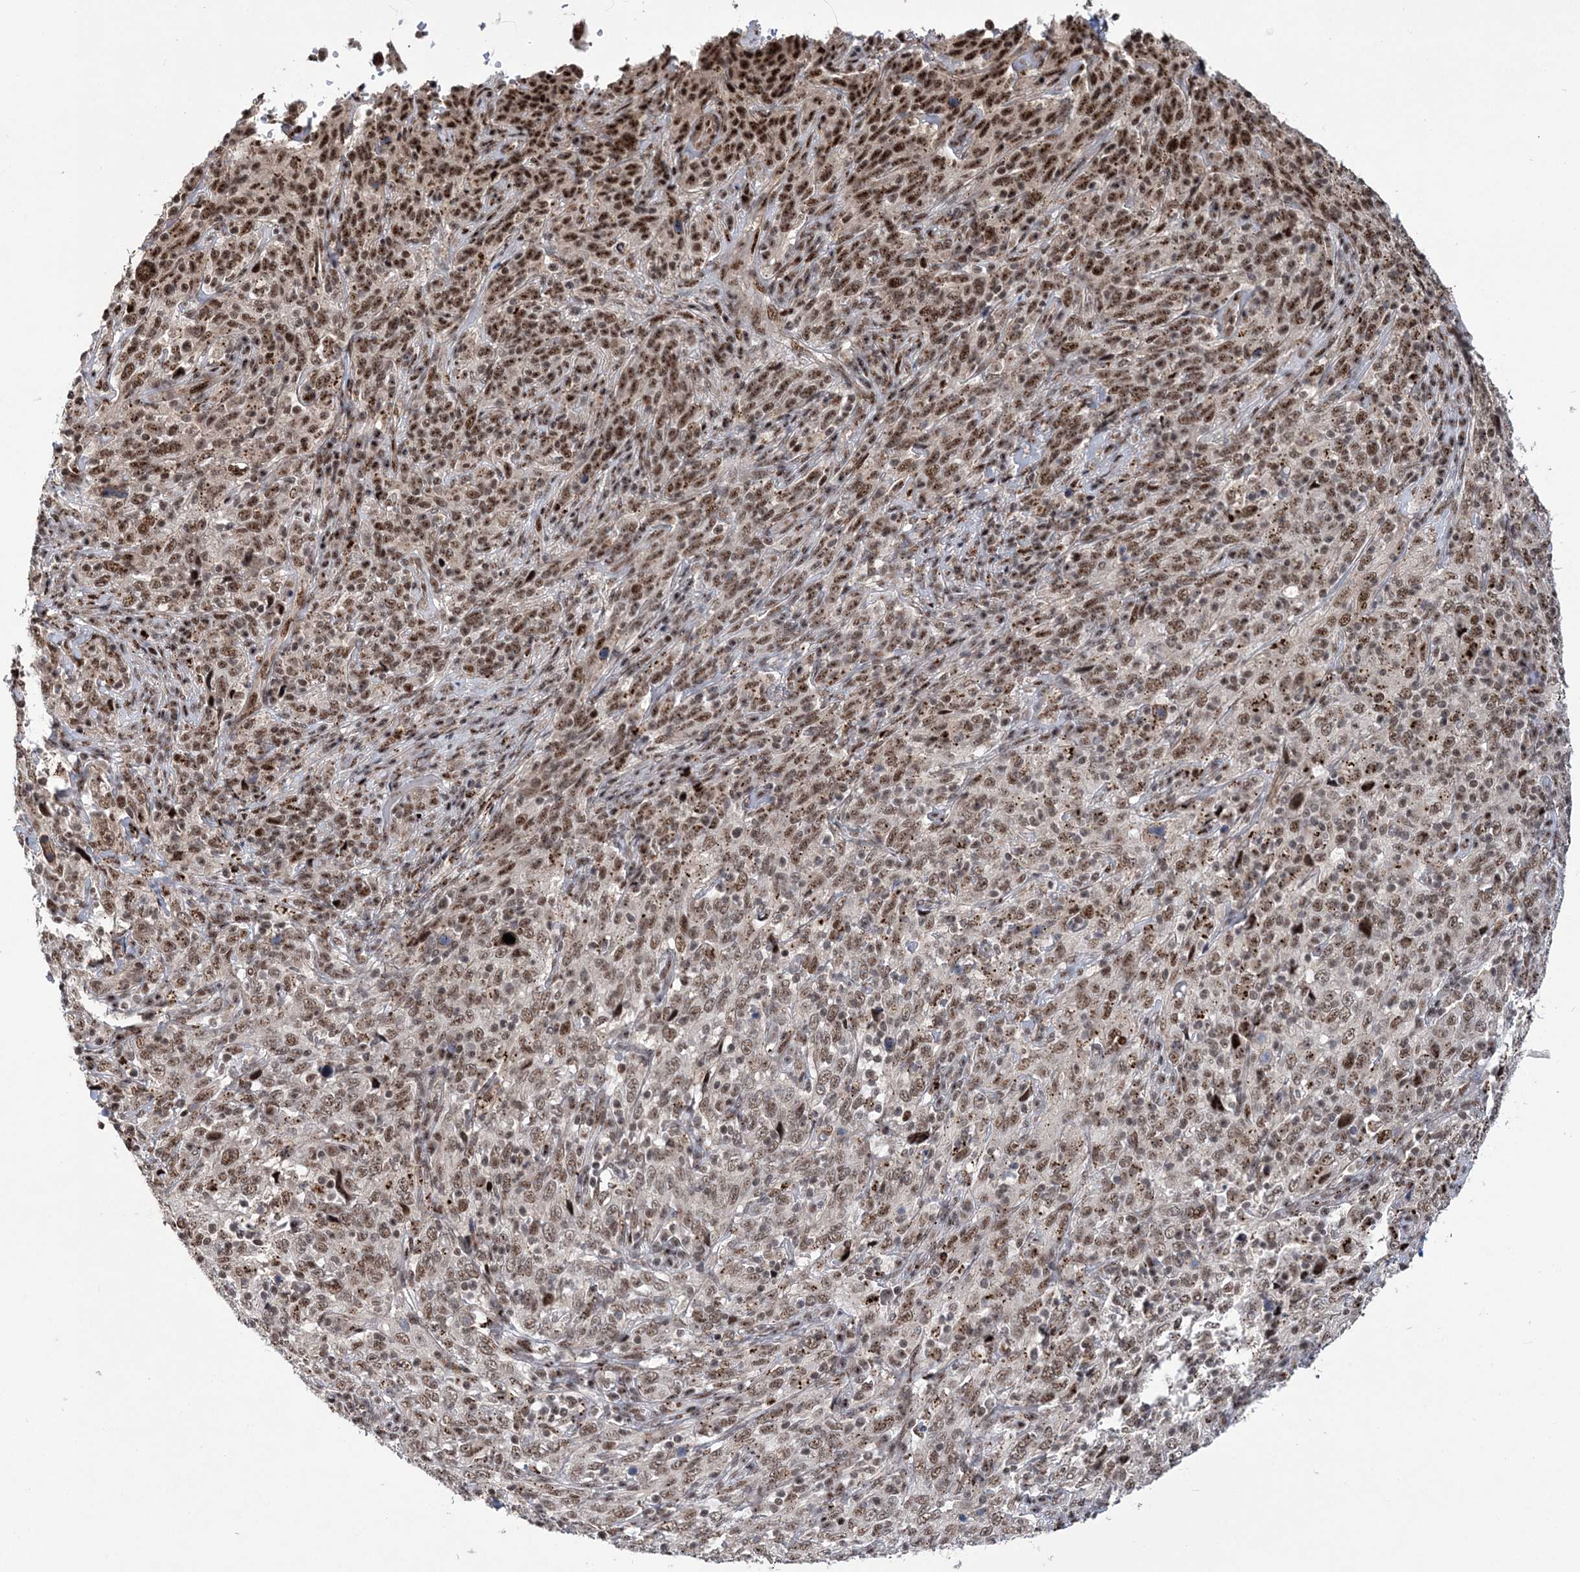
{"staining": {"intensity": "moderate", "quantity": ">75%", "location": "nuclear"}, "tissue": "cervical cancer", "cell_type": "Tumor cells", "image_type": "cancer", "snomed": [{"axis": "morphology", "description": "Squamous cell carcinoma, NOS"}, {"axis": "topography", "description": "Cervix"}], "caption": "A high-resolution image shows immunohistochemistry (IHC) staining of cervical squamous cell carcinoma, which exhibits moderate nuclear positivity in about >75% of tumor cells. The staining was performed using DAB to visualize the protein expression in brown, while the nuclei were stained in blue with hematoxylin (Magnification: 20x).", "gene": "TATDN2", "patient": {"sex": "female", "age": 46}}